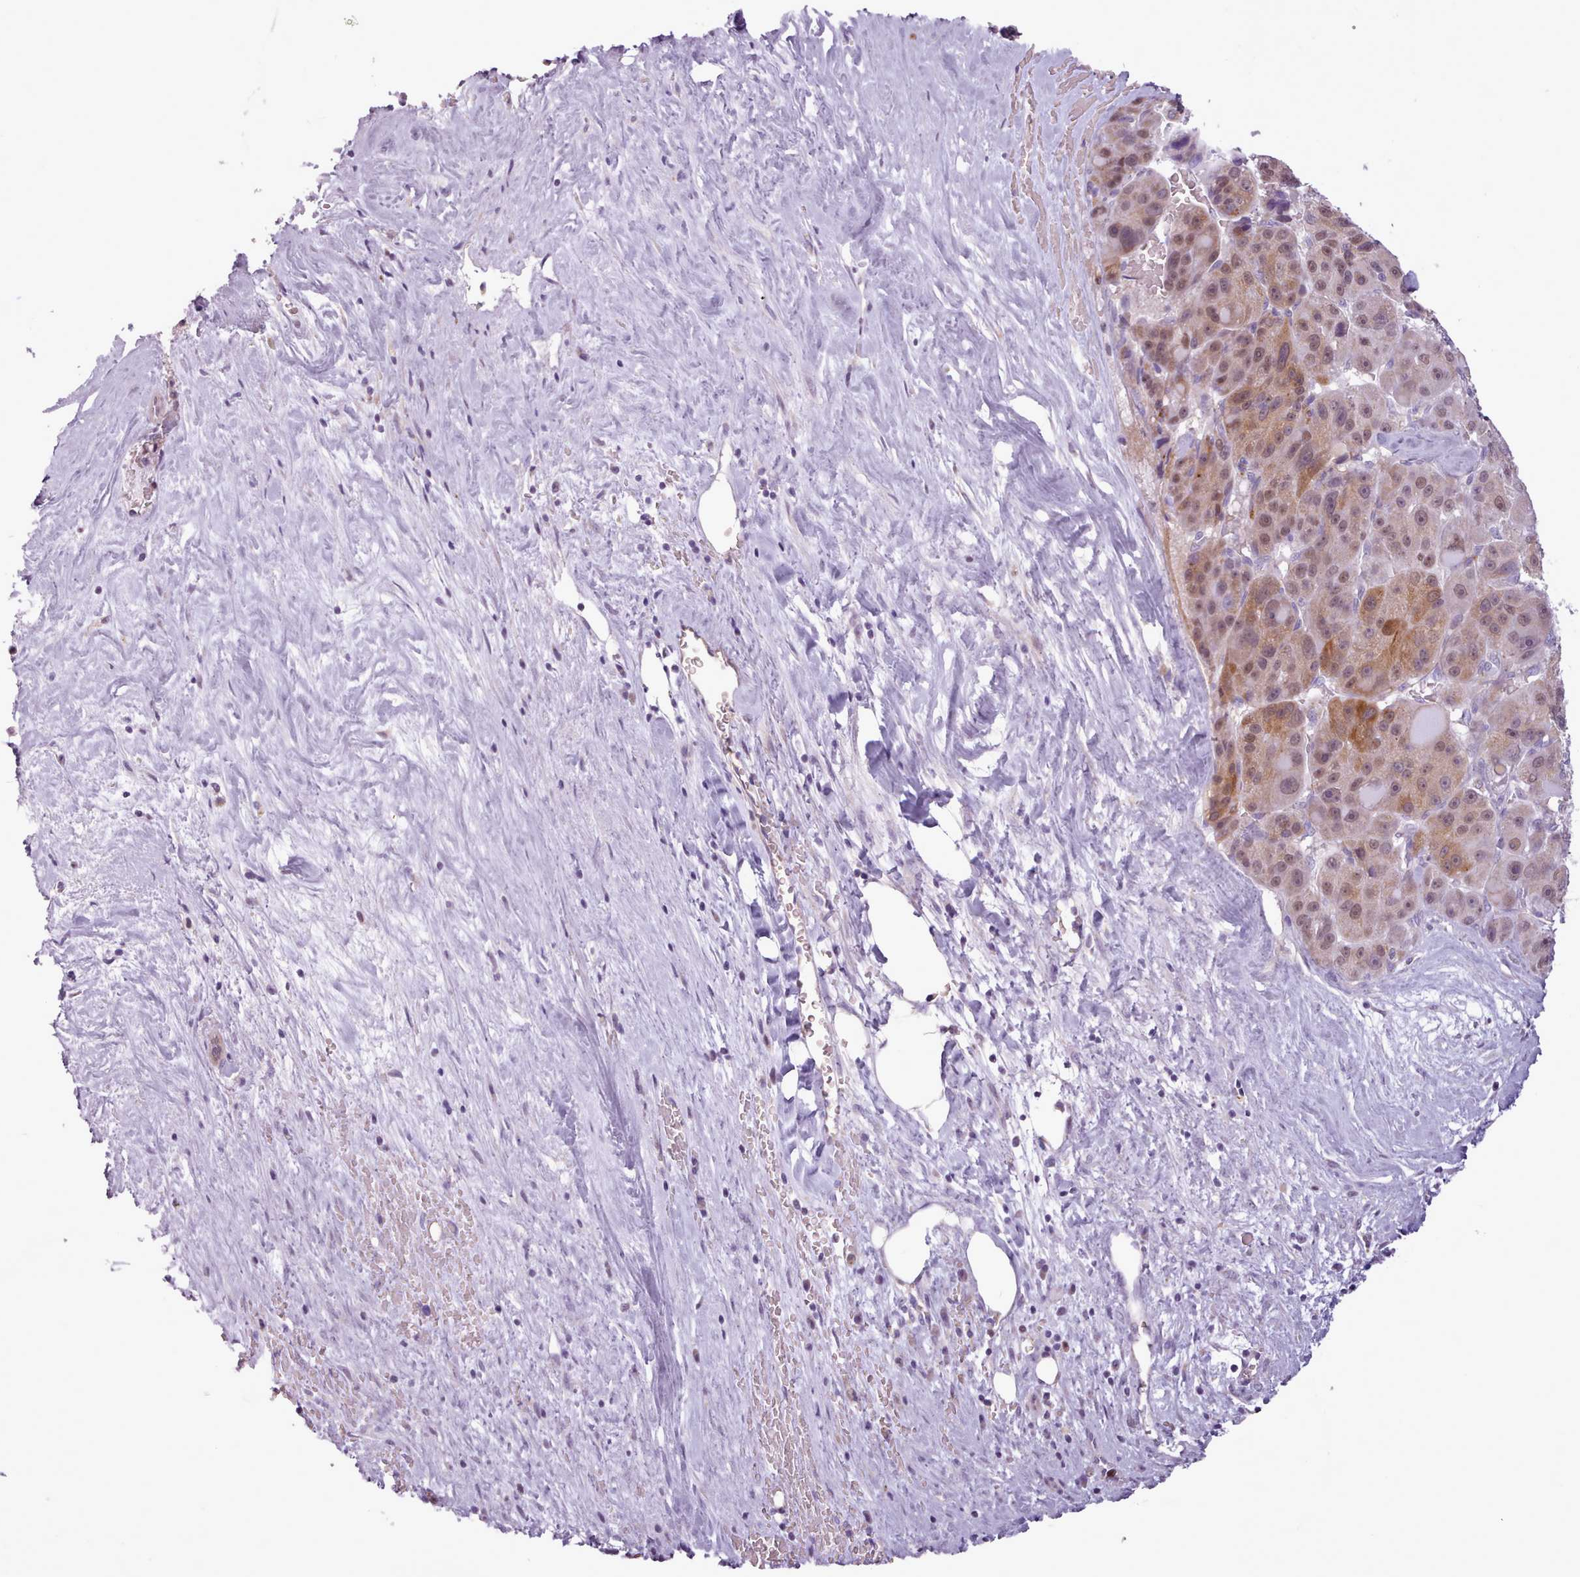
{"staining": {"intensity": "moderate", "quantity": ">75%", "location": "cytoplasmic/membranous,nuclear"}, "tissue": "liver cancer", "cell_type": "Tumor cells", "image_type": "cancer", "snomed": [{"axis": "morphology", "description": "Carcinoma, Hepatocellular, NOS"}, {"axis": "topography", "description": "Liver"}], "caption": "Human liver cancer stained for a protein (brown) demonstrates moderate cytoplasmic/membranous and nuclear positive positivity in about >75% of tumor cells.", "gene": "SLURP1", "patient": {"sex": "male", "age": 76}}